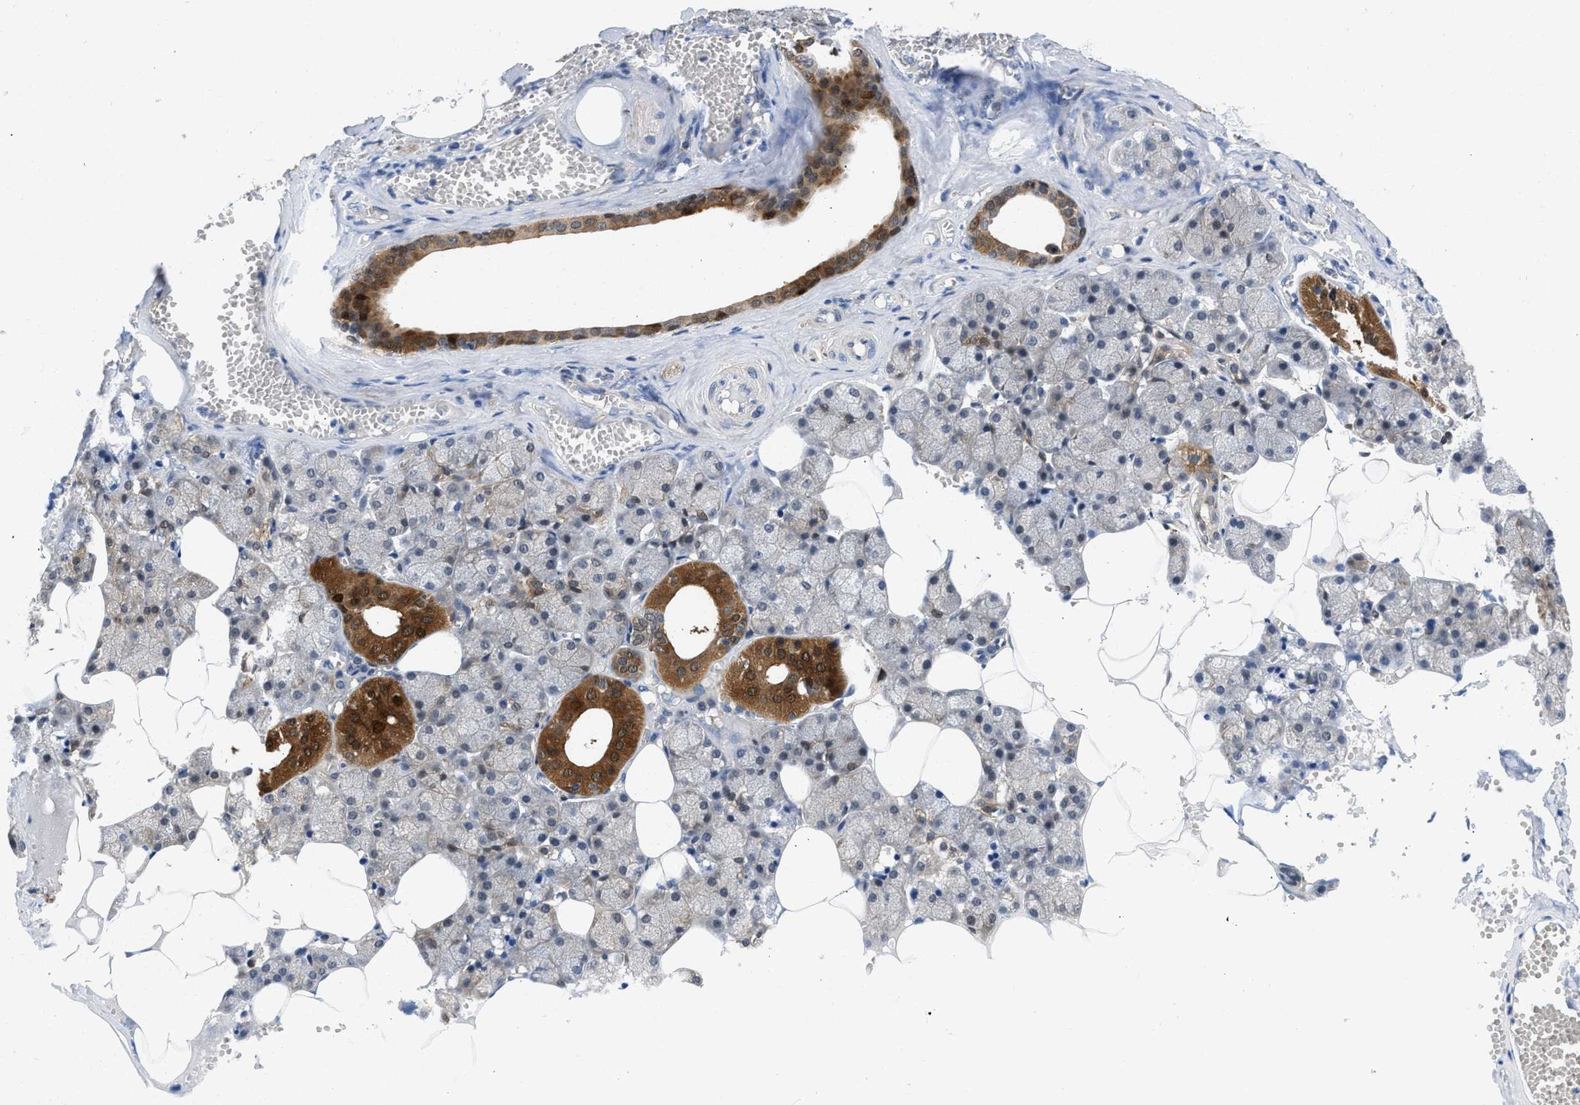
{"staining": {"intensity": "strong", "quantity": "<25%", "location": "cytoplasmic/membranous,nuclear"}, "tissue": "salivary gland", "cell_type": "Glandular cells", "image_type": "normal", "snomed": [{"axis": "morphology", "description": "Normal tissue, NOS"}, {"axis": "topography", "description": "Salivary gland"}], "caption": "Protein analysis of normal salivary gland exhibits strong cytoplasmic/membranous,nuclear staining in approximately <25% of glandular cells.", "gene": "CBR1", "patient": {"sex": "male", "age": 62}}